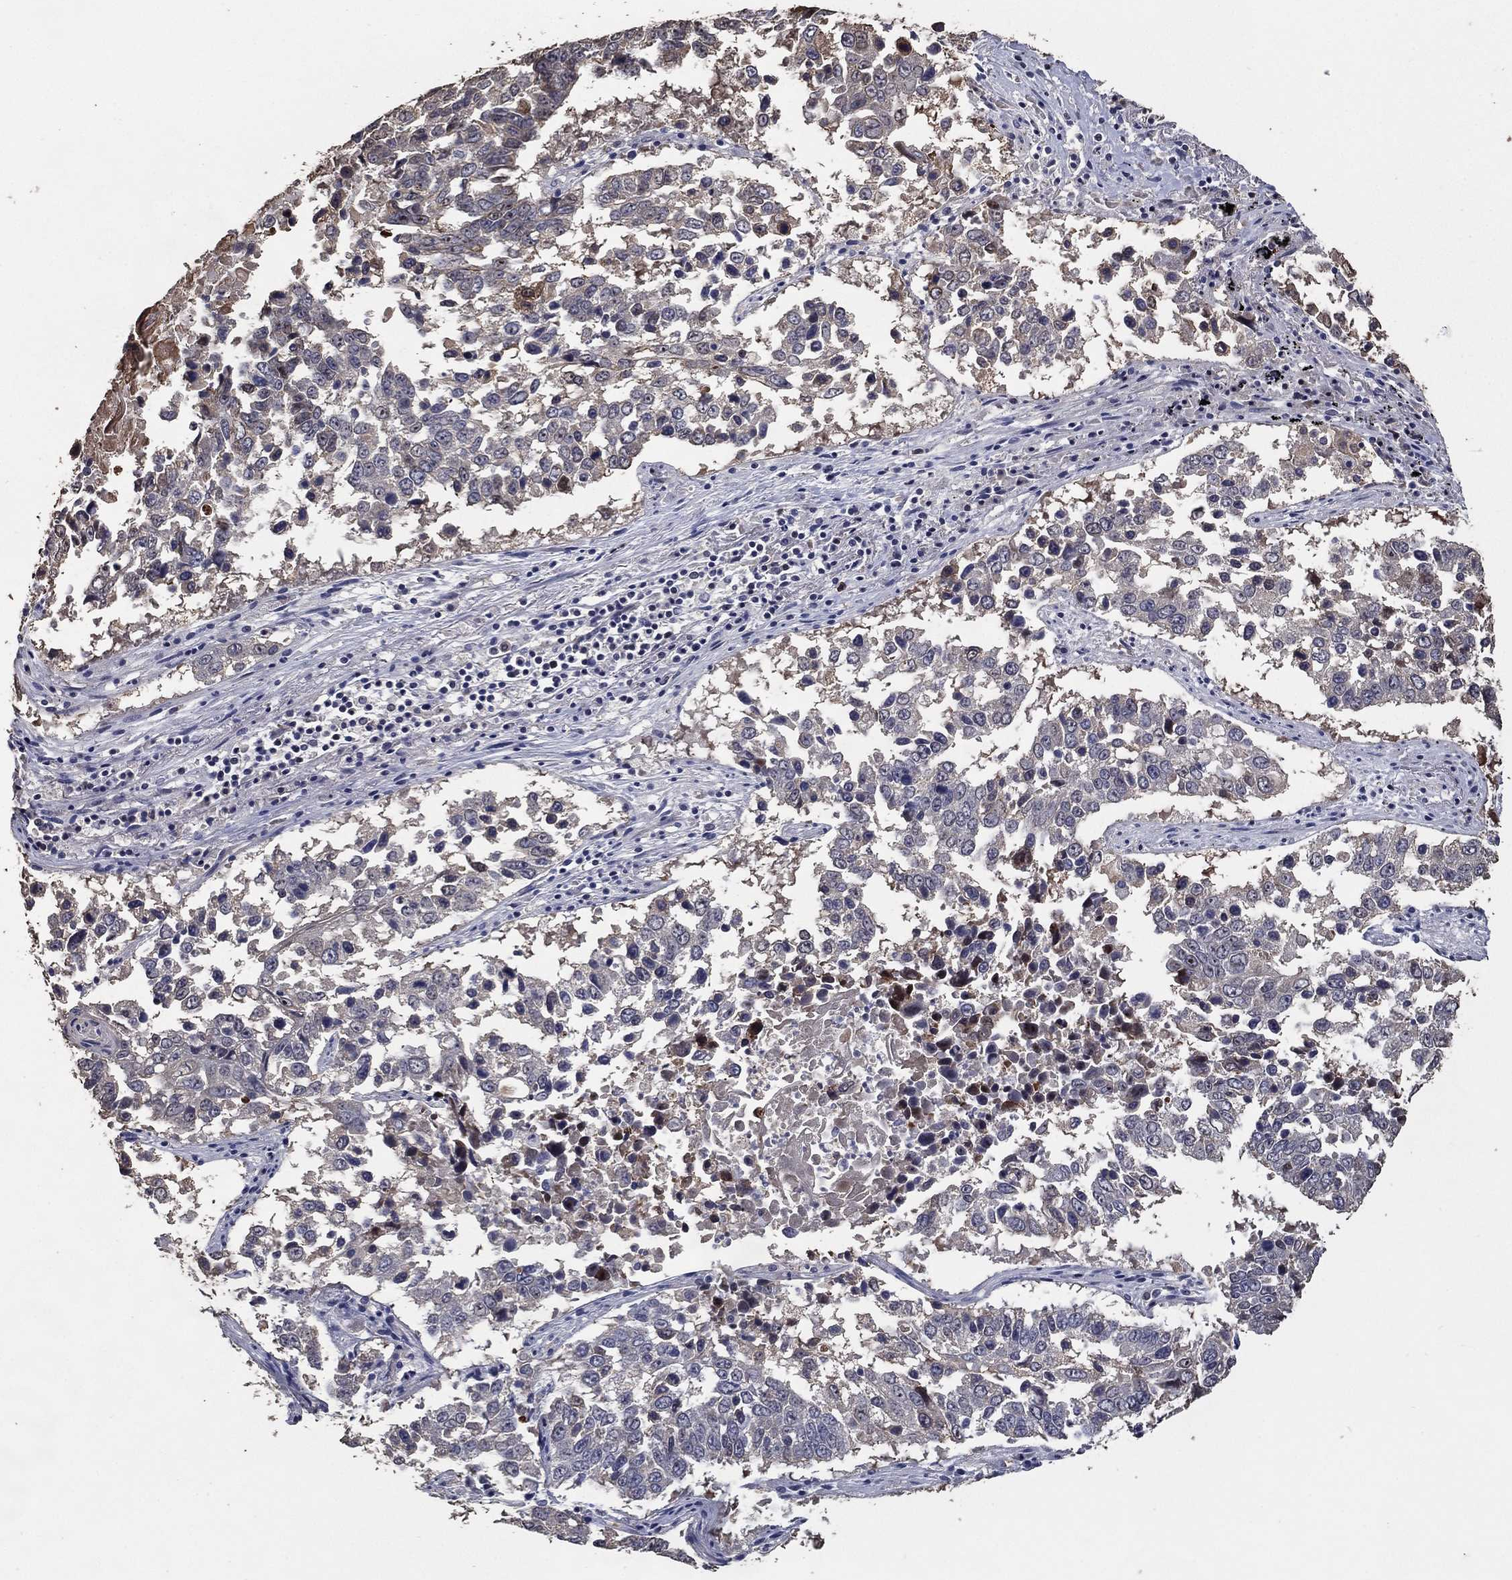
{"staining": {"intensity": "negative", "quantity": "none", "location": "none"}, "tissue": "lung cancer", "cell_type": "Tumor cells", "image_type": "cancer", "snomed": [{"axis": "morphology", "description": "Squamous cell carcinoma, NOS"}, {"axis": "topography", "description": "Lung"}], "caption": "Immunohistochemistry histopathology image of lung cancer (squamous cell carcinoma) stained for a protein (brown), which displays no expression in tumor cells.", "gene": "EFNA1", "patient": {"sex": "male", "age": 82}}